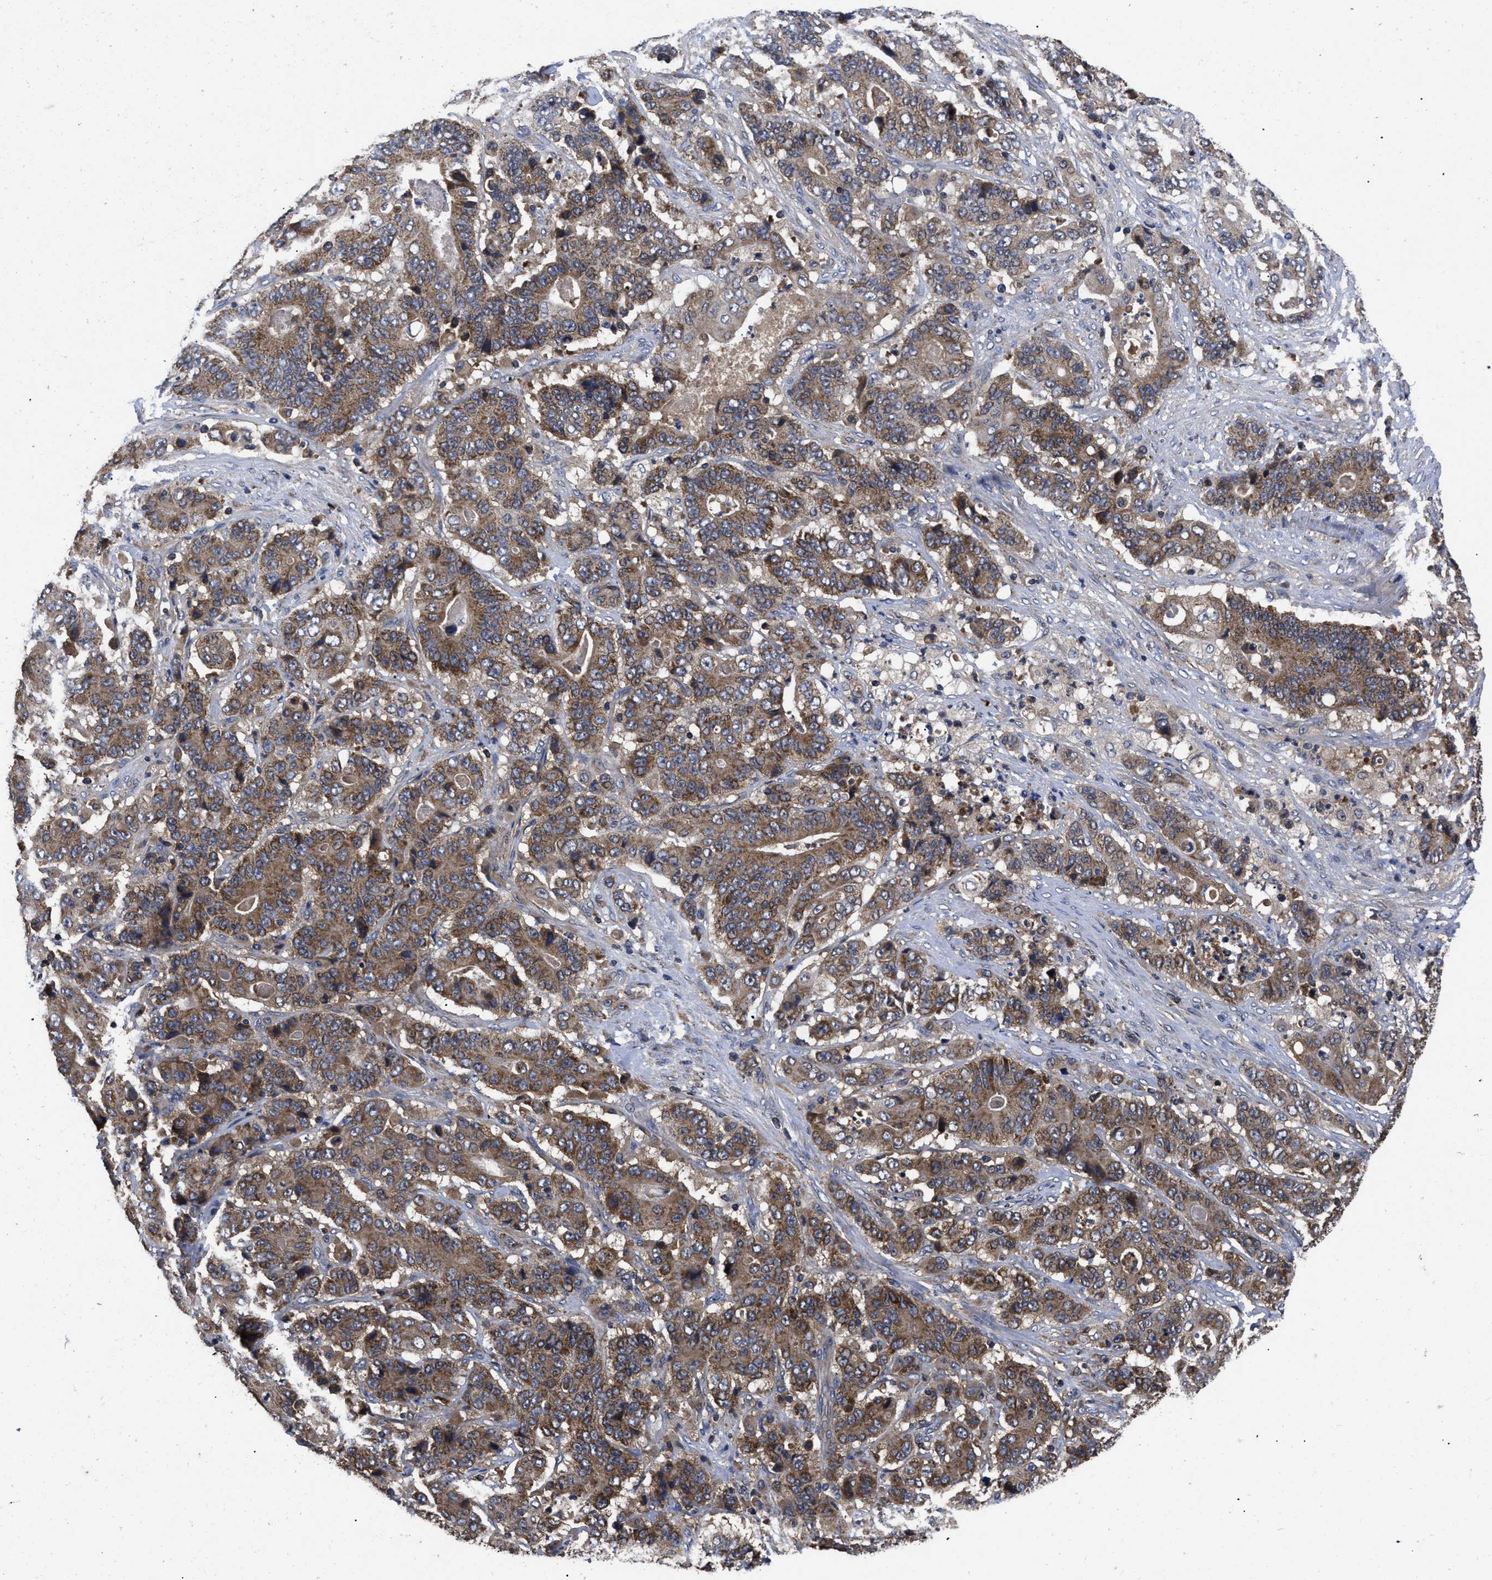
{"staining": {"intensity": "moderate", "quantity": ">75%", "location": "cytoplasmic/membranous"}, "tissue": "stomach cancer", "cell_type": "Tumor cells", "image_type": "cancer", "snomed": [{"axis": "morphology", "description": "Adenocarcinoma, NOS"}, {"axis": "topography", "description": "Stomach"}], "caption": "A histopathology image showing moderate cytoplasmic/membranous positivity in about >75% of tumor cells in stomach cancer, as visualized by brown immunohistochemical staining.", "gene": "LRRC3", "patient": {"sex": "female", "age": 73}}